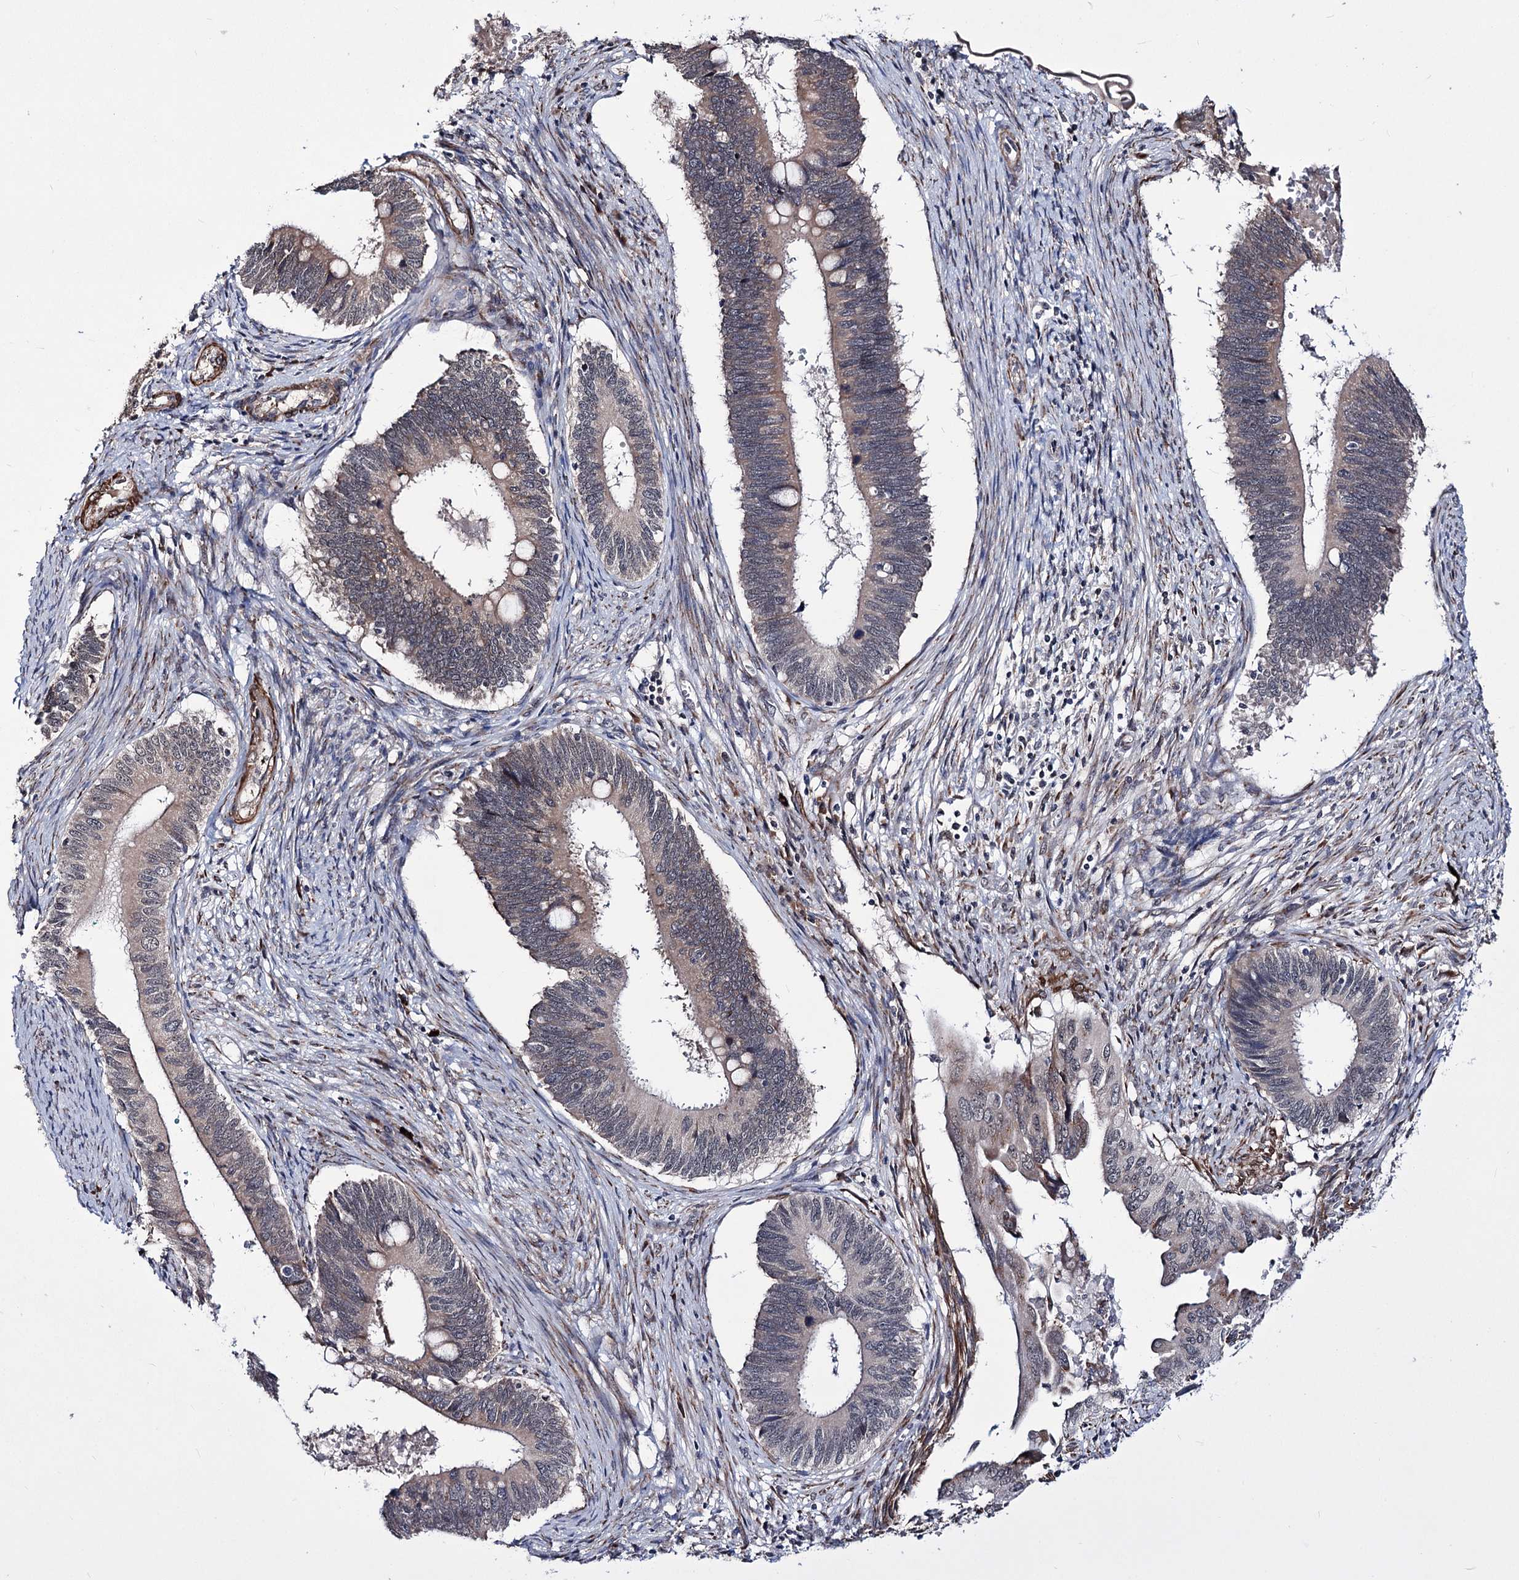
{"staining": {"intensity": "weak", "quantity": "<25%", "location": "cytoplasmic/membranous"}, "tissue": "cervical cancer", "cell_type": "Tumor cells", "image_type": "cancer", "snomed": [{"axis": "morphology", "description": "Adenocarcinoma, NOS"}, {"axis": "topography", "description": "Cervix"}], "caption": "Adenocarcinoma (cervical) stained for a protein using IHC demonstrates no positivity tumor cells.", "gene": "PPRC1", "patient": {"sex": "female", "age": 42}}